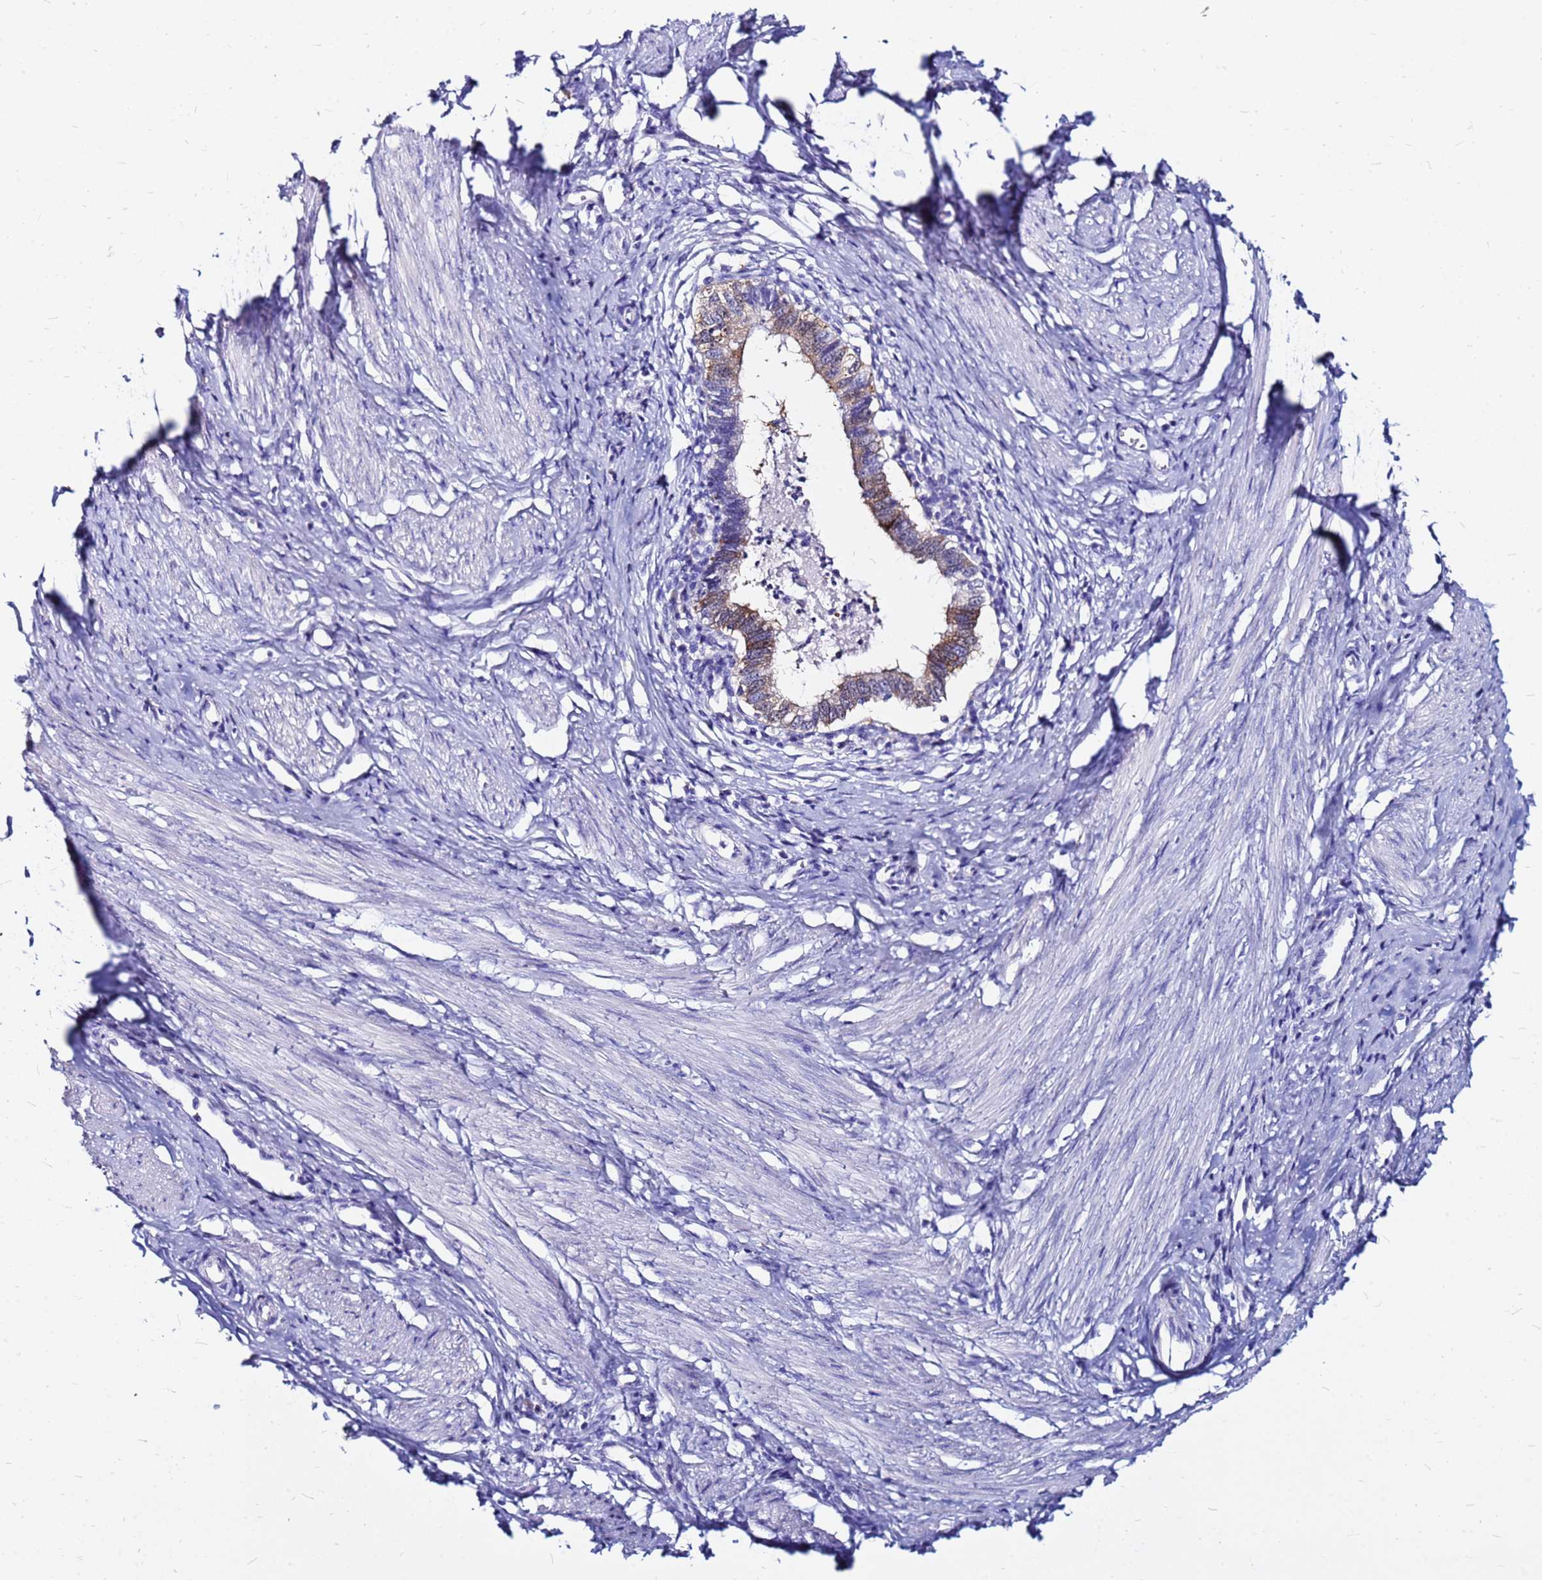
{"staining": {"intensity": "moderate", "quantity": "25%-75%", "location": "cytoplasmic/membranous"}, "tissue": "cervical cancer", "cell_type": "Tumor cells", "image_type": "cancer", "snomed": [{"axis": "morphology", "description": "Adenocarcinoma, NOS"}, {"axis": "topography", "description": "Cervix"}], "caption": "A high-resolution image shows immunohistochemistry staining of cervical cancer, which reveals moderate cytoplasmic/membranous staining in approximately 25%-75% of tumor cells.", "gene": "PPP1R14C", "patient": {"sex": "female", "age": 36}}